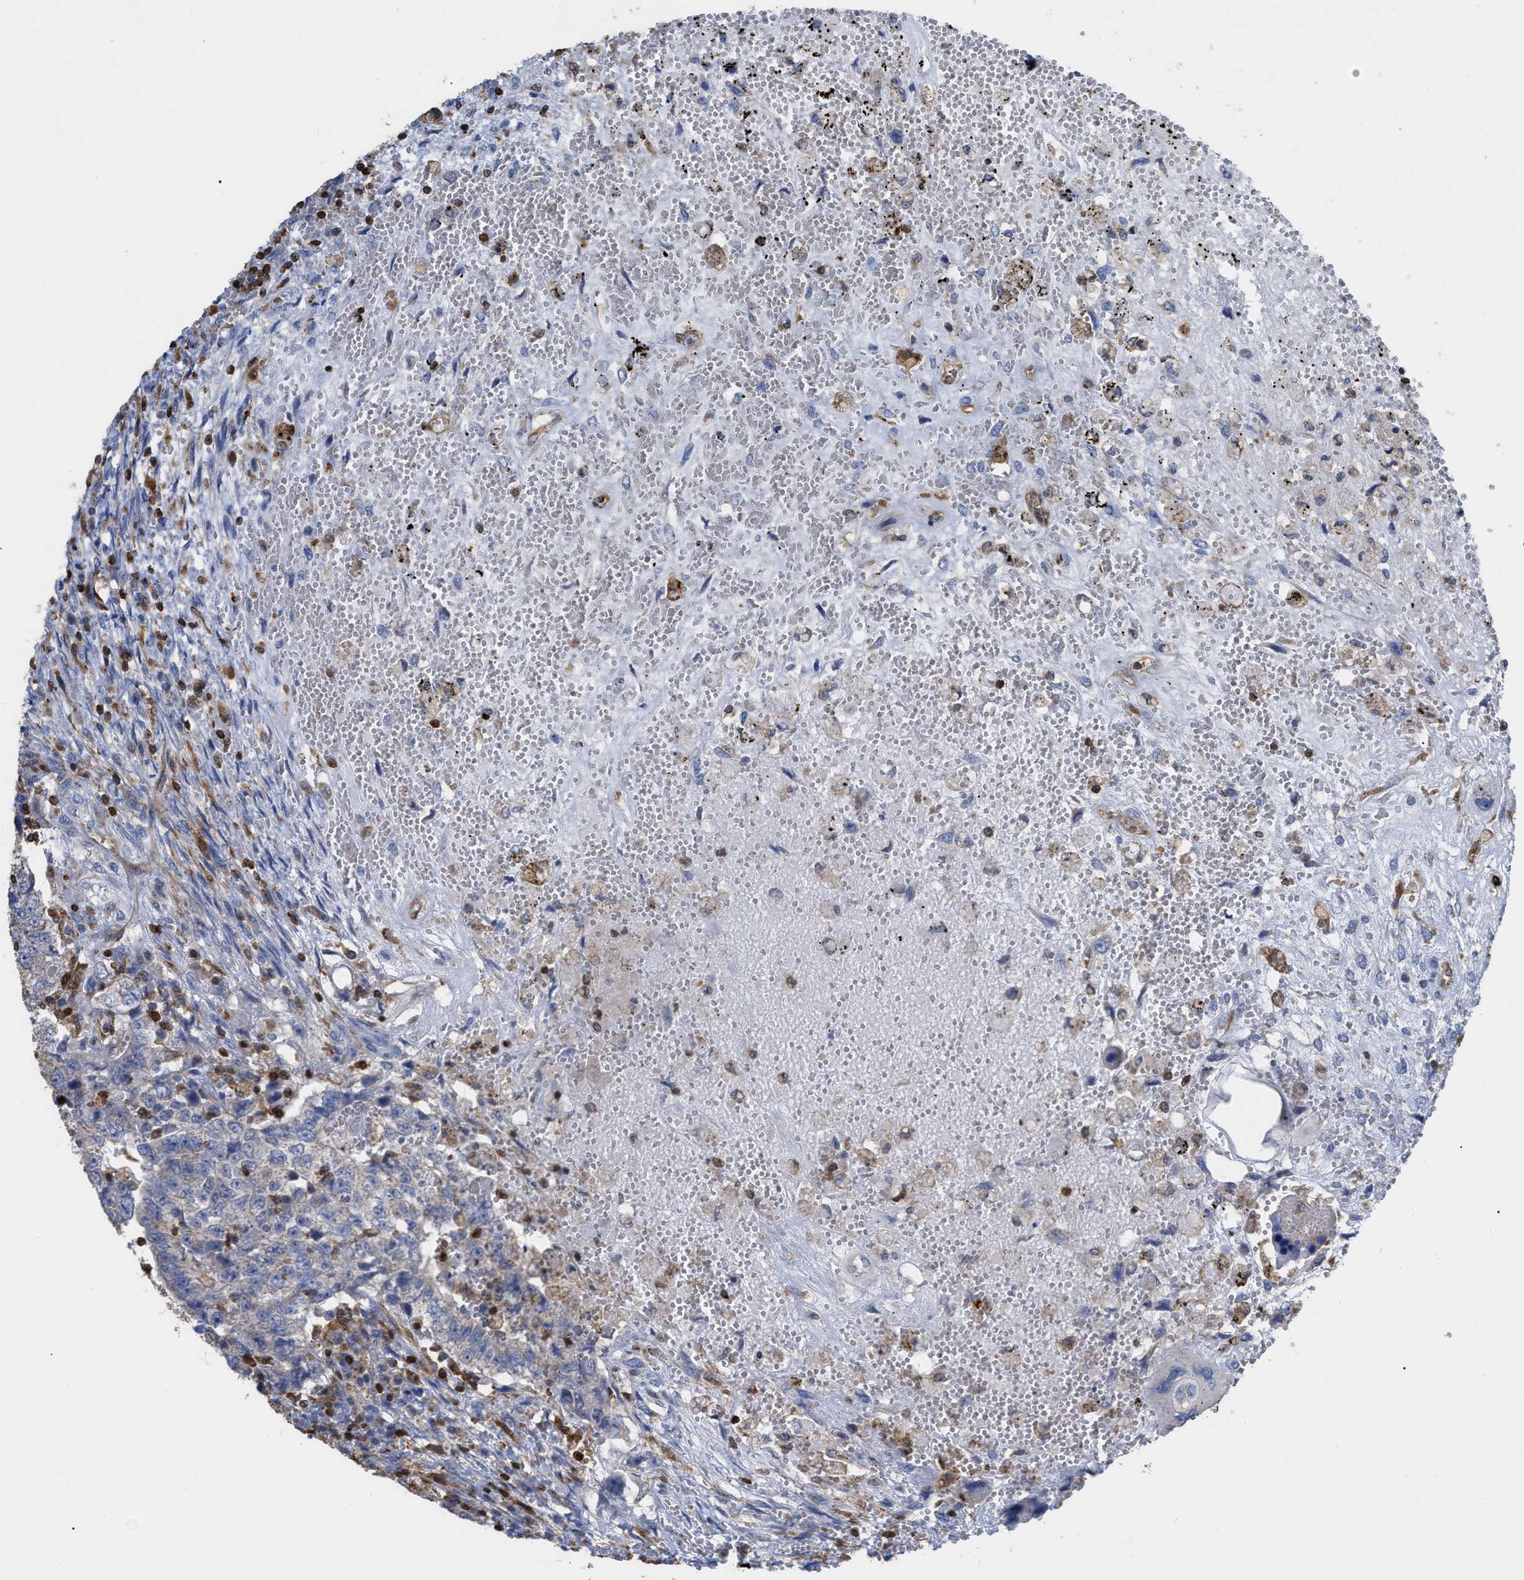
{"staining": {"intensity": "negative", "quantity": "none", "location": "none"}, "tissue": "testis cancer", "cell_type": "Tumor cells", "image_type": "cancer", "snomed": [{"axis": "morphology", "description": "Carcinoma, Embryonal, NOS"}, {"axis": "topography", "description": "Testis"}], "caption": "There is no significant positivity in tumor cells of testis embryonal carcinoma. (DAB (3,3'-diaminobenzidine) IHC, high magnification).", "gene": "GIMAP4", "patient": {"sex": "male", "age": 26}}